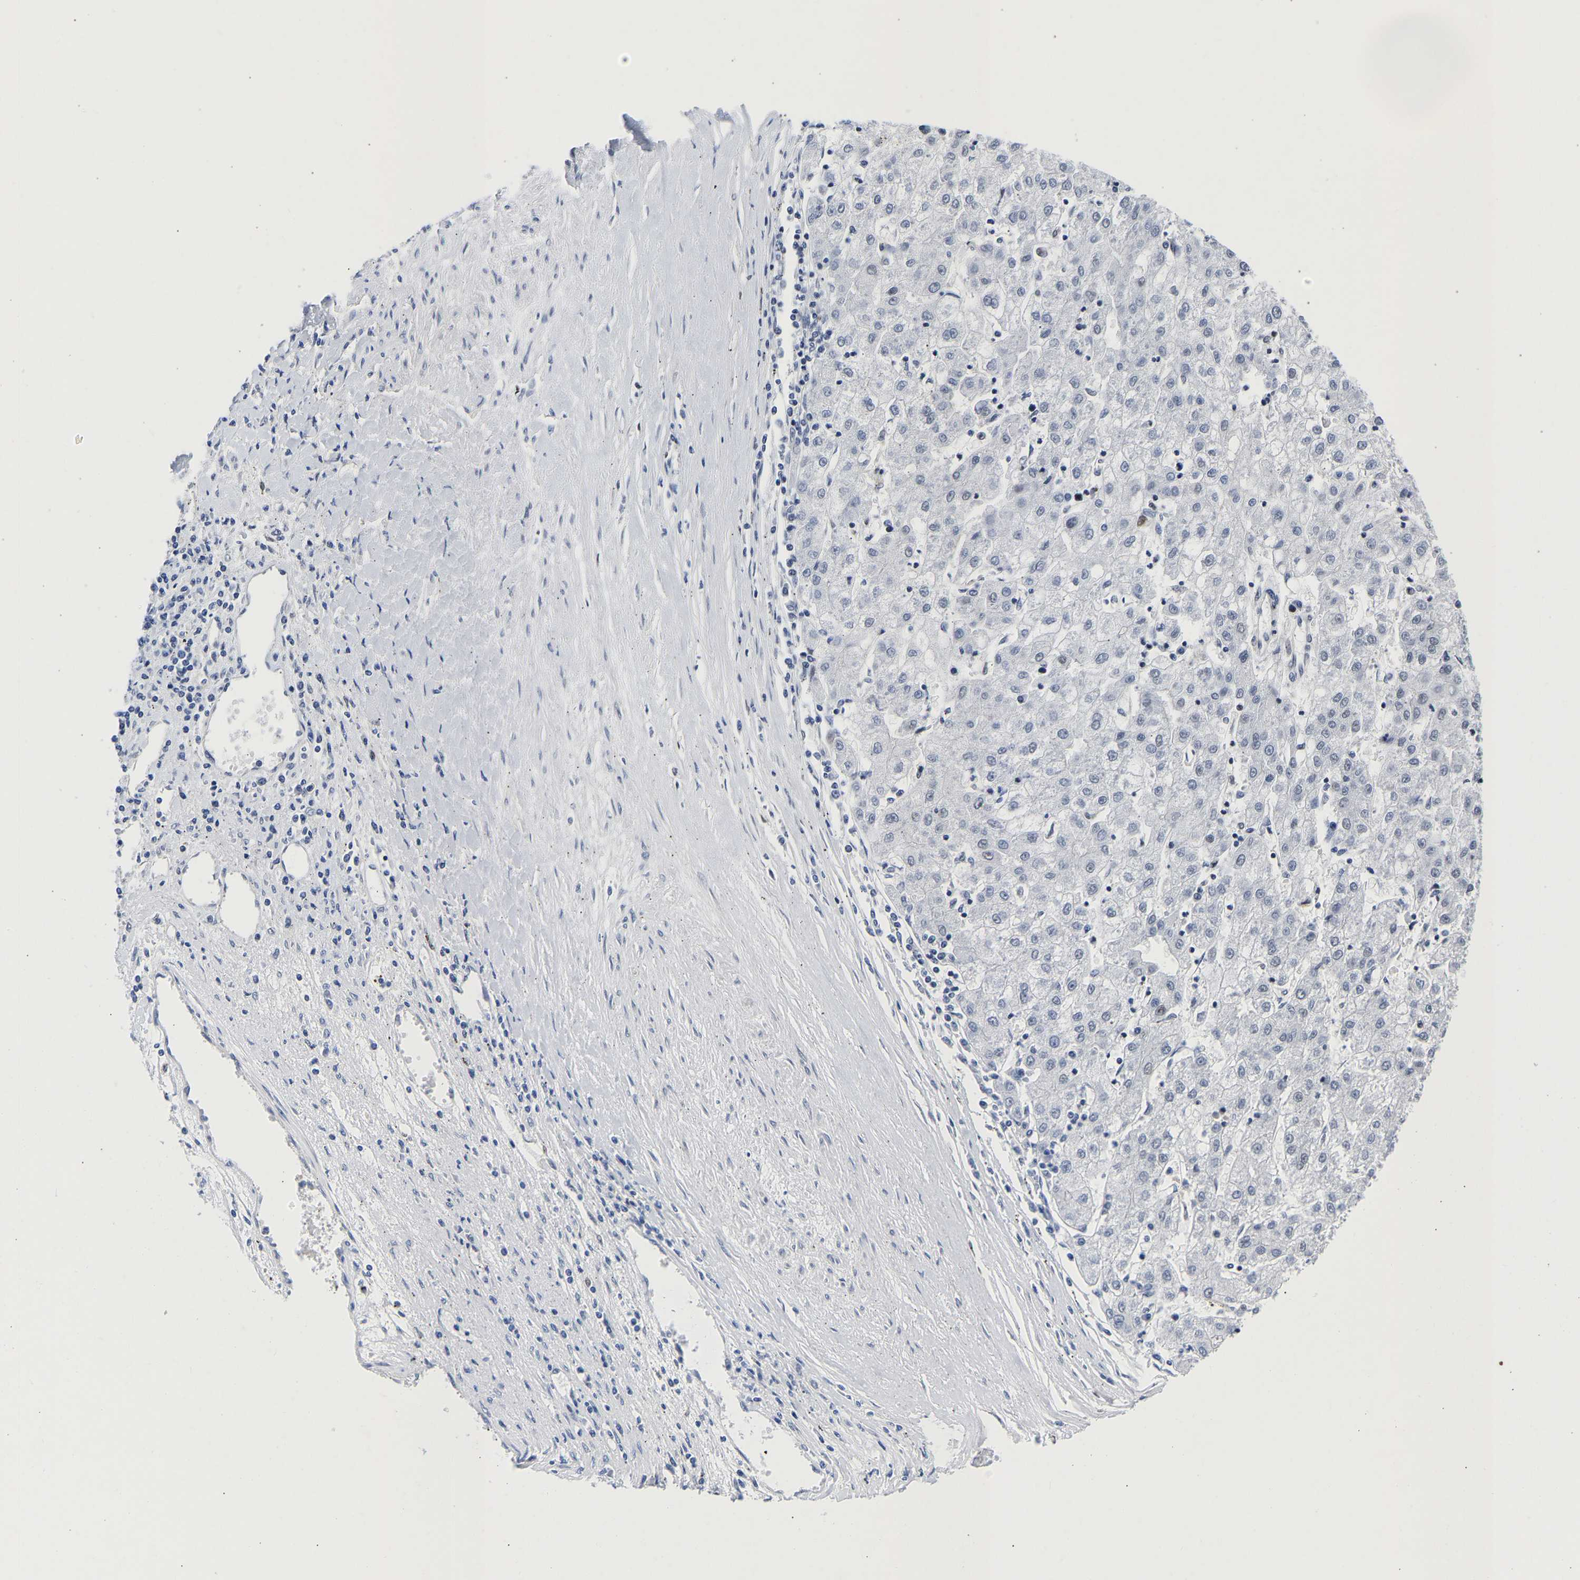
{"staining": {"intensity": "negative", "quantity": "none", "location": "none"}, "tissue": "liver cancer", "cell_type": "Tumor cells", "image_type": "cancer", "snomed": [{"axis": "morphology", "description": "Carcinoma, Hepatocellular, NOS"}, {"axis": "topography", "description": "Liver"}], "caption": "Immunohistochemistry (IHC) image of neoplastic tissue: human hepatocellular carcinoma (liver) stained with DAB exhibits no significant protein staining in tumor cells. The staining was performed using DAB to visualize the protein expression in brown, while the nuclei were stained in blue with hematoxylin (Magnification: 20x).", "gene": "CCDC6", "patient": {"sex": "male", "age": 72}}